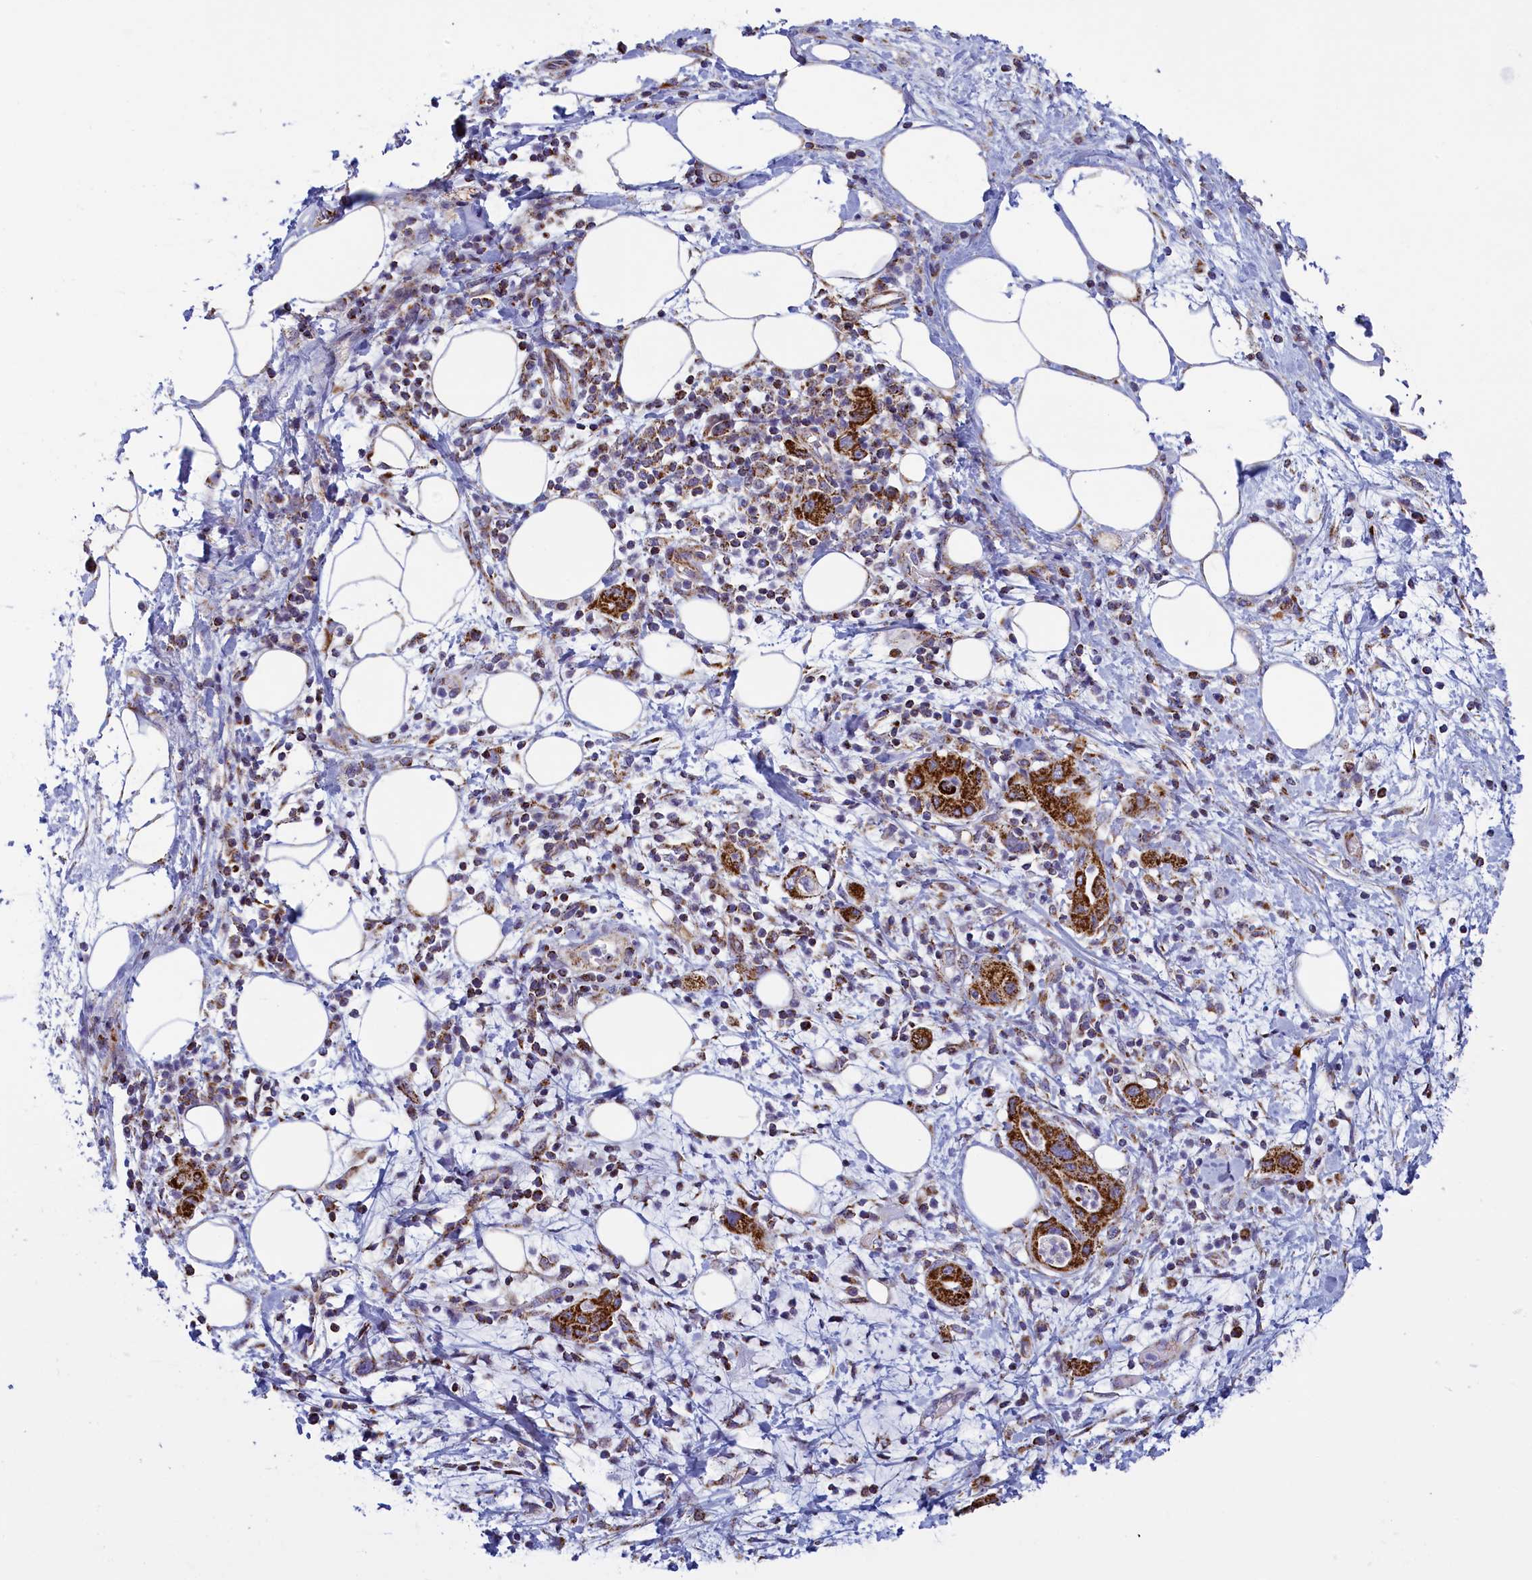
{"staining": {"intensity": "strong", "quantity": ">75%", "location": "cytoplasmic/membranous"}, "tissue": "pancreatic cancer", "cell_type": "Tumor cells", "image_type": "cancer", "snomed": [{"axis": "morphology", "description": "Adenocarcinoma, NOS"}, {"axis": "topography", "description": "Pancreas"}], "caption": "Approximately >75% of tumor cells in pancreatic cancer (adenocarcinoma) reveal strong cytoplasmic/membranous protein staining as visualized by brown immunohistochemical staining.", "gene": "IFT122", "patient": {"sex": "female", "age": 73}}